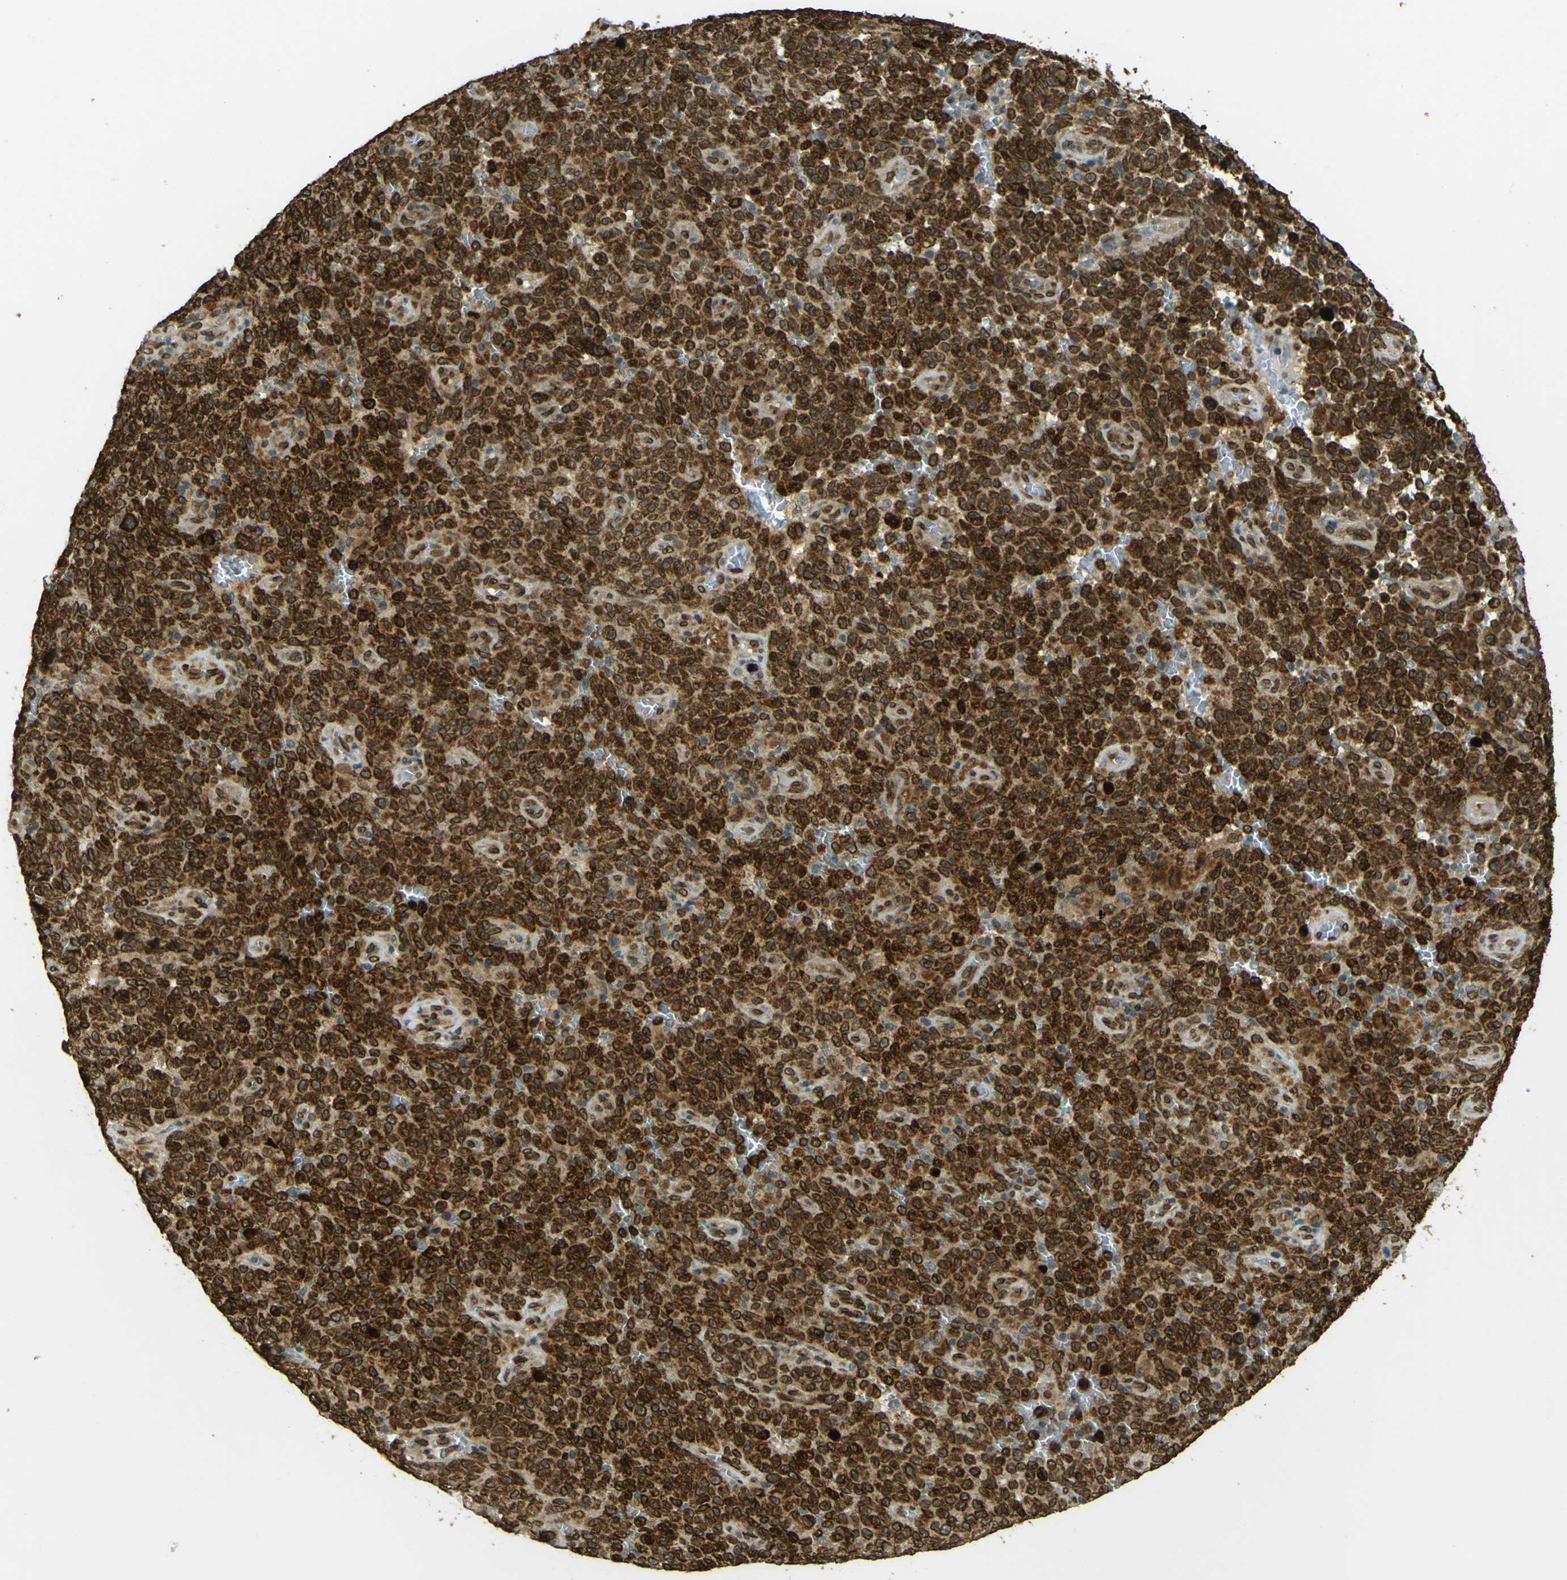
{"staining": {"intensity": "strong", "quantity": ">75%", "location": "cytoplasmic/membranous,nuclear"}, "tissue": "melanoma", "cell_type": "Tumor cells", "image_type": "cancer", "snomed": [{"axis": "morphology", "description": "Malignant melanoma, NOS"}, {"axis": "topography", "description": "Skin"}], "caption": "Protein expression analysis of melanoma shows strong cytoplasmic/membranous and nuclear staining in approximately >75% of tumor cells.", "gene": "GALNT1", "patient": {"sex": "female", "age": 82}}